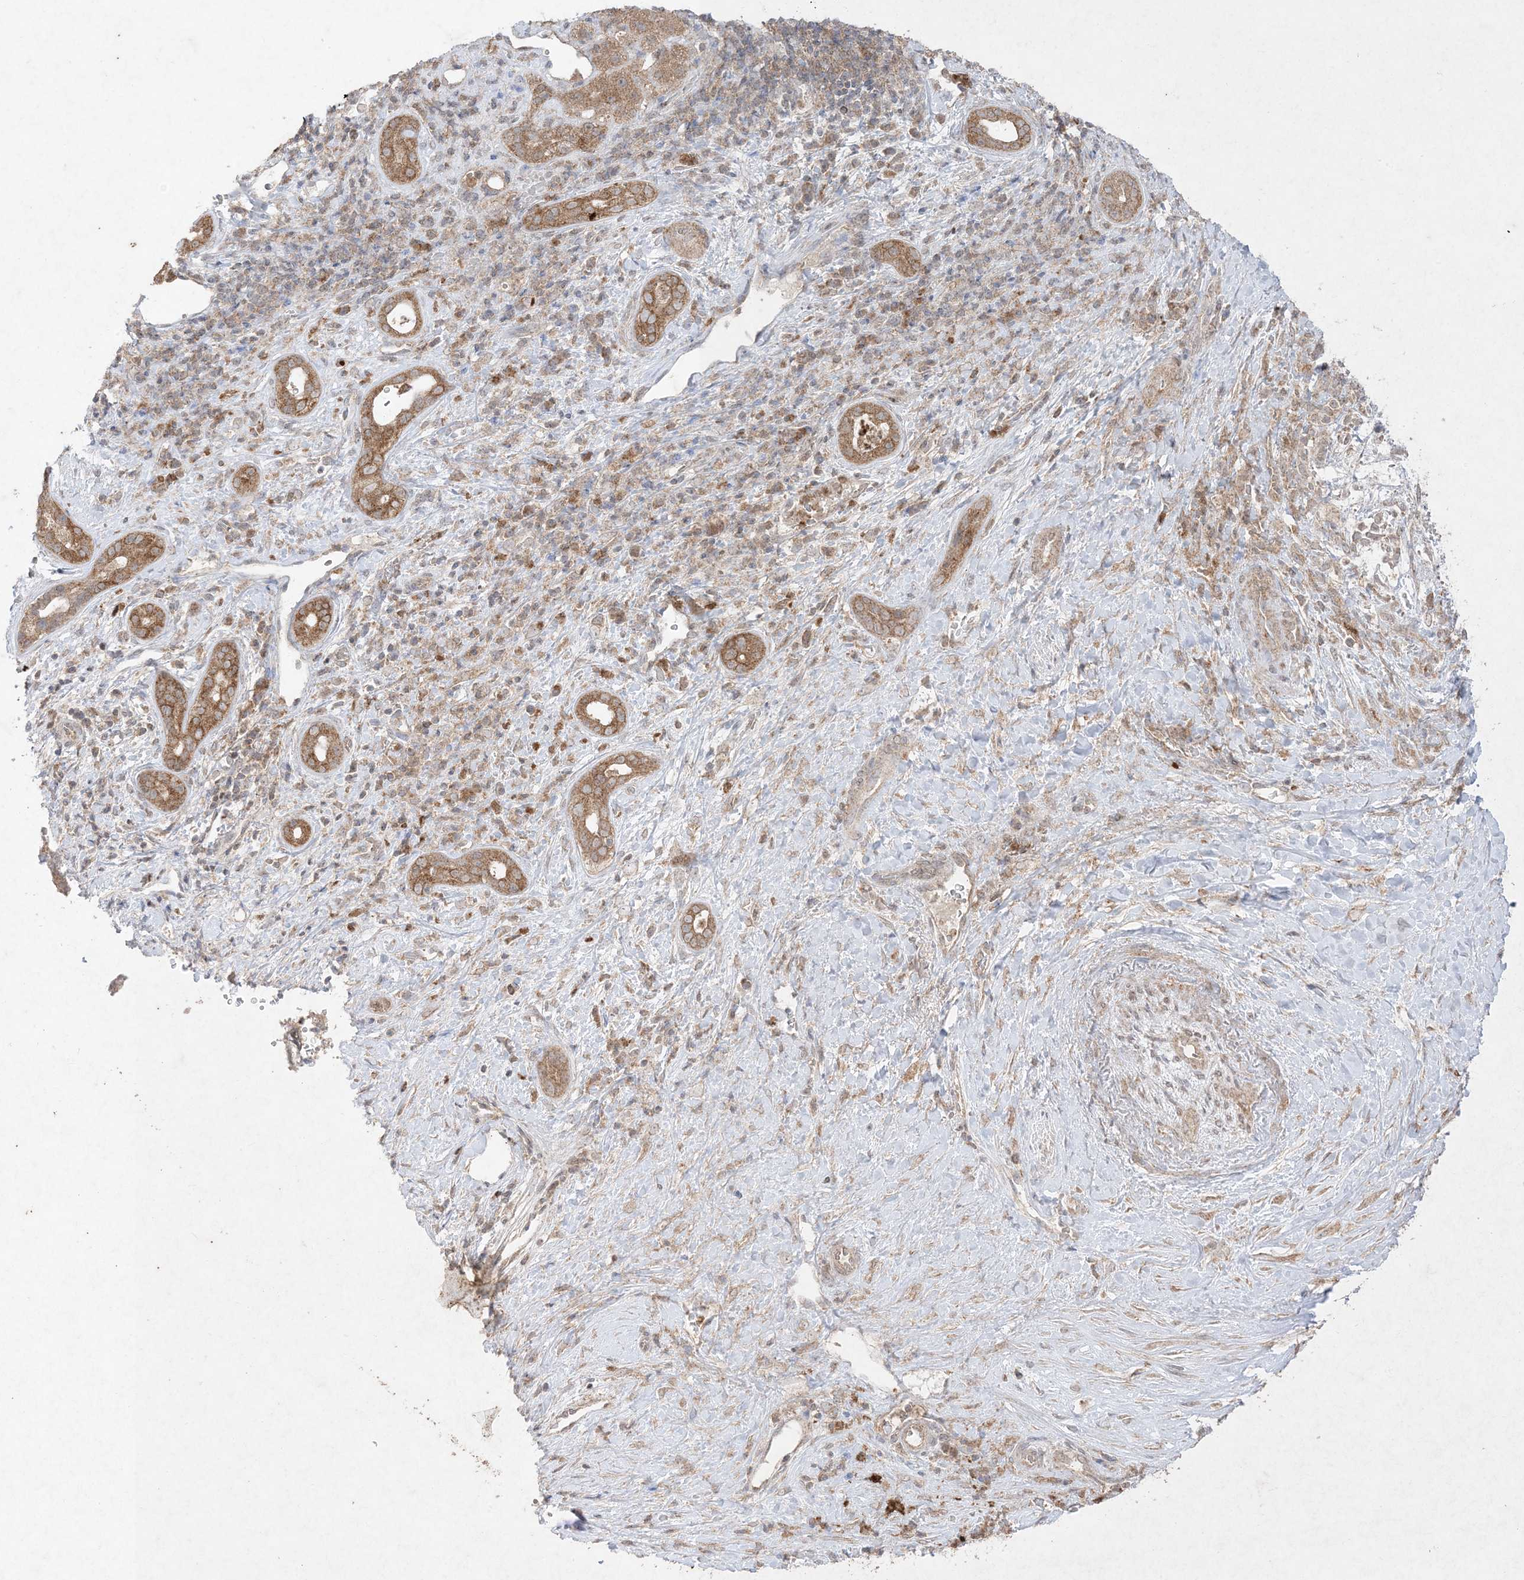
{"staining": {"intensity": "moderate", "quantity": ">75%", "location": "cytoplasmic/membranous"}, "tissue": "liver cancer", "cell_type": "Tumor cells", "image_type": "cancer", "snomed": [{"axis": "morphology", "description": "Cholangiocarcinoma"}, {"axis": "topography", "description": "Liver"}], "caption": "Immunohistochemical staining of cholangiocarcinoma (liver) displays moderate cytoplasmic/membranous protein positivity in about >75% of tumor cells.", "gene": "UBE2C", "patient": {"sex": "female", "age": 75}}